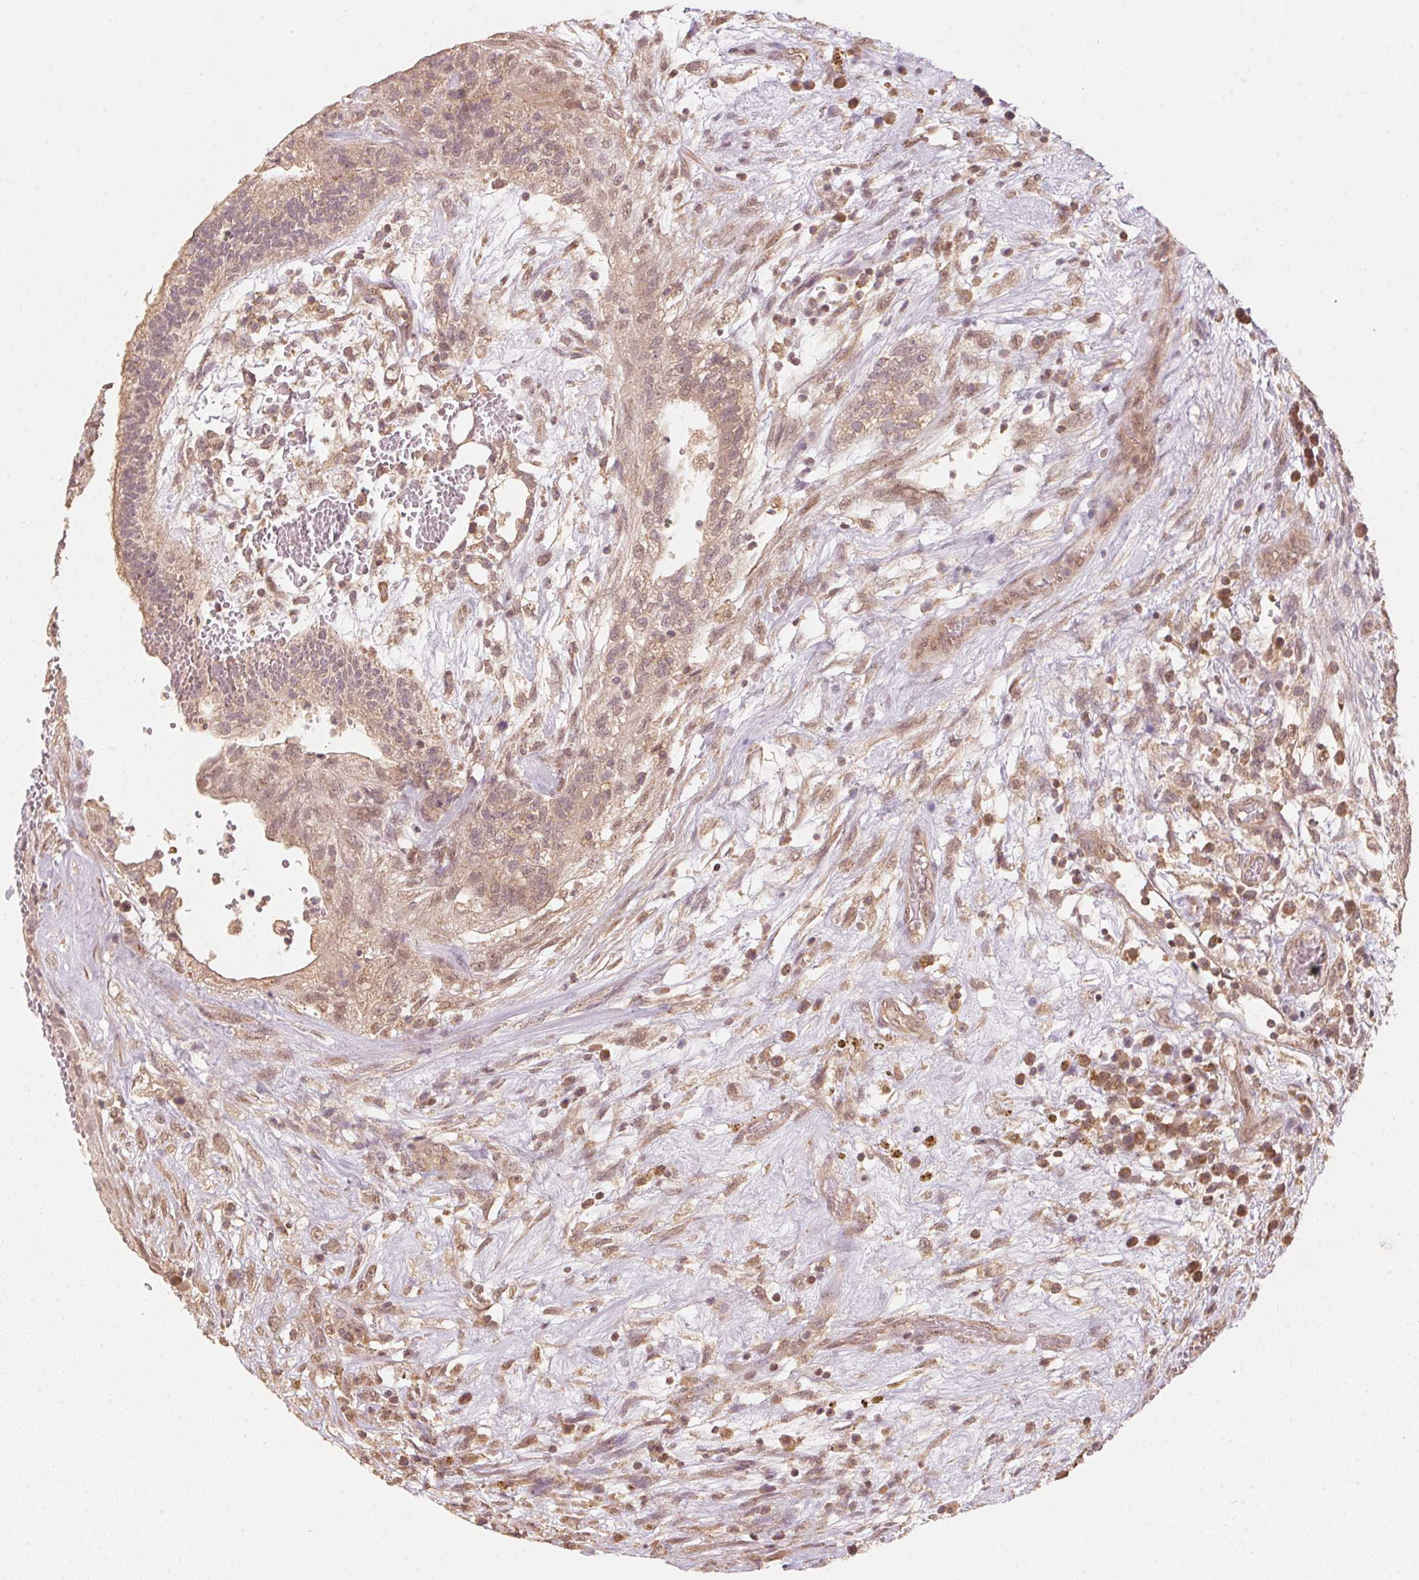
{"staining": {"intensity": "weak", "quantity": ">75%", "location": "cytoplasmic/membranous,nuclear"}, "tissue": "testis cancer", "cell_type": "Tumor cells", "image_type": "cancer", "snomed": [{"axis": "morphology", "description": "Normal tissue, NOS"}, {"axis": "morphology", "description": "Carcinoma, Embryonal, NOS"}, {"axis": "topography", "description": "Testis"}], "caption": "Testis embryonal carcinoma was stained to show a protein in brown. There is low levels of weak cytoplasmic/membranous and nuclear staining in approximately >75% of tumor cells.", "gene": "C2orf73", "patient": {"sex": "male", "age": 32}}